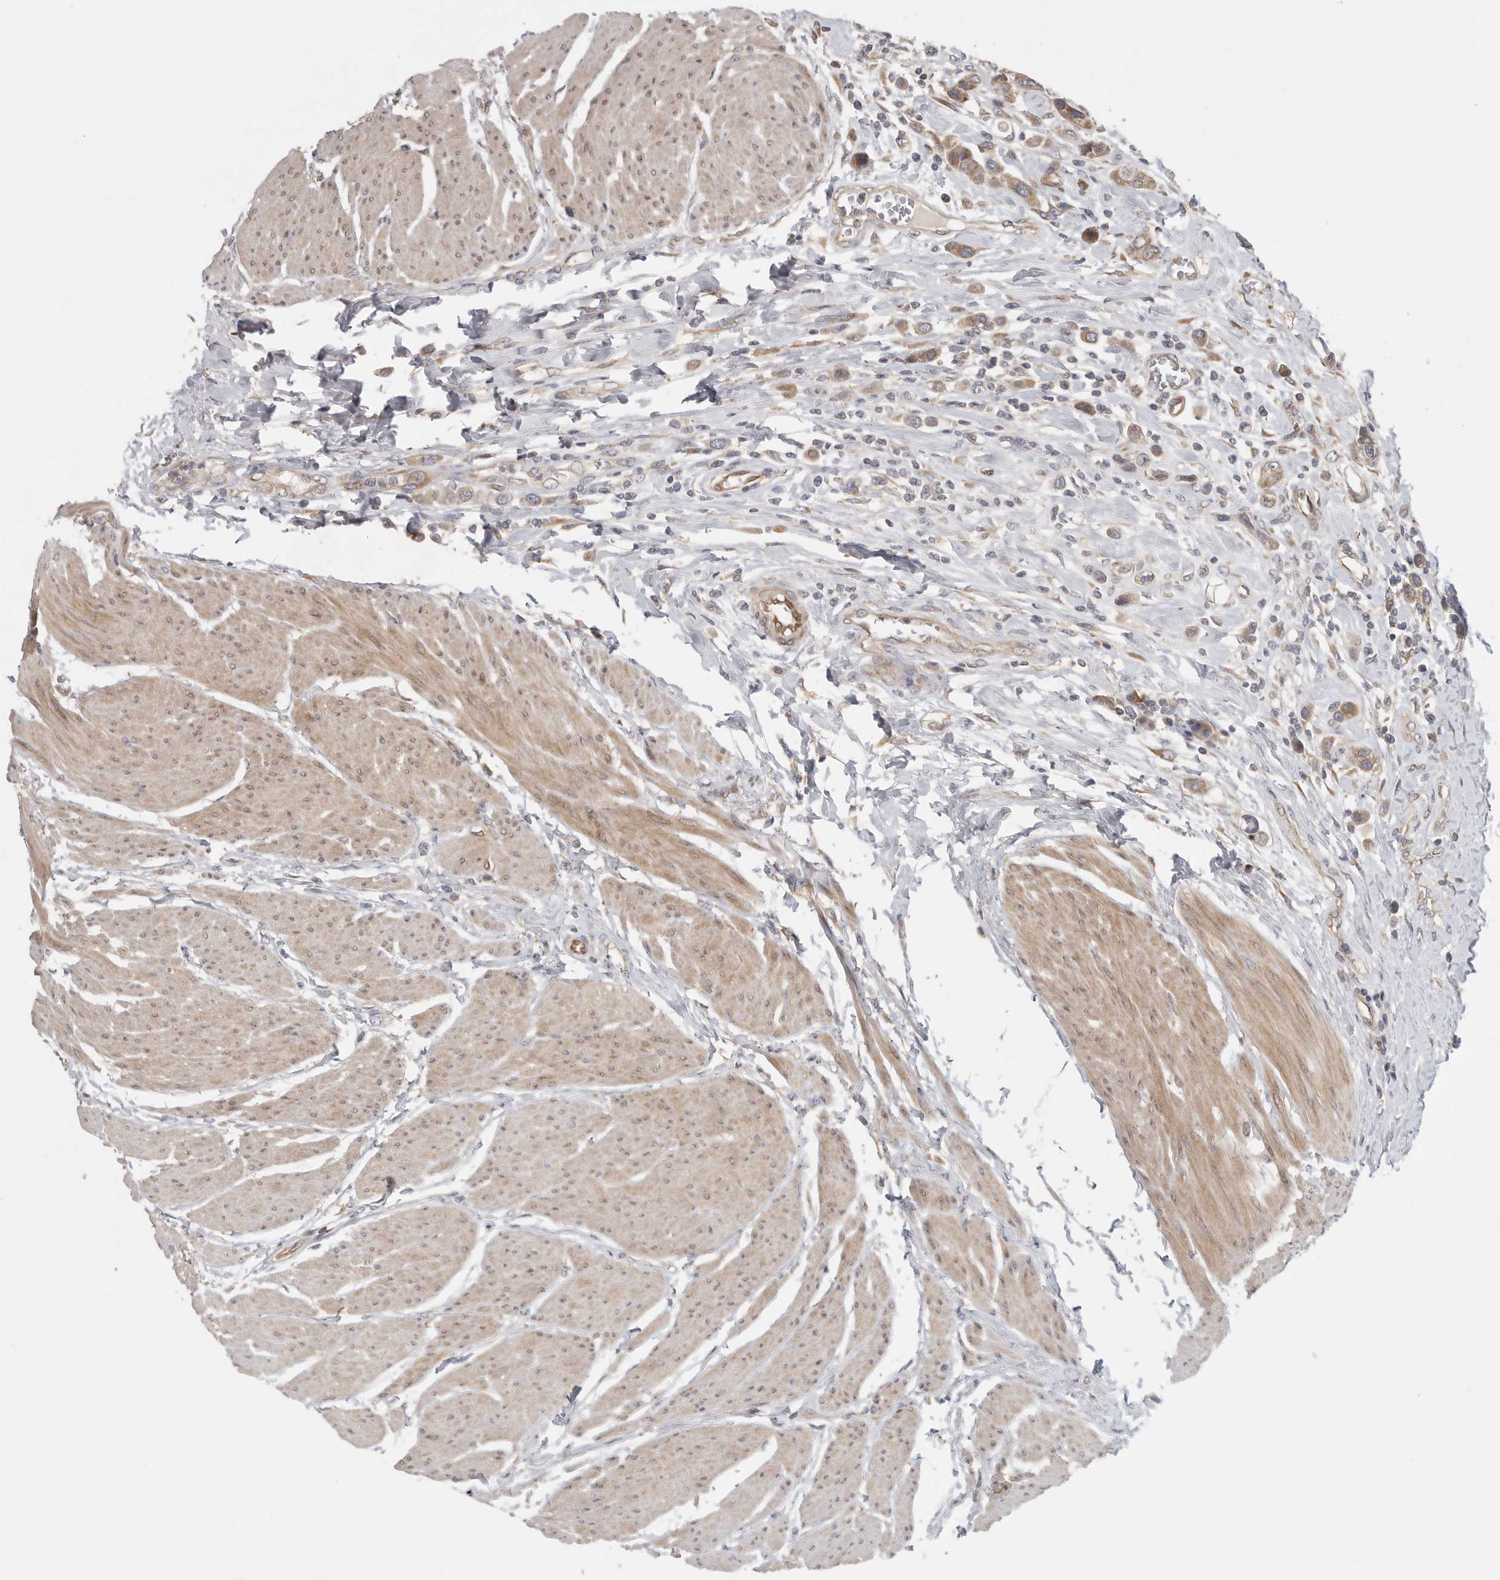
{"staining": {"intensity": "moderate", "quantity": ">75%", "location": "cytoplasmic/membranous"}, "tissue": "urothelial cancer", "cell_type": "Tumor cells", "image_type": "cancer", "snomed": [{"axis": "morphology", "description": "Urothelial carcinoma, High grade"}, {"axis": "topography", "description": "Urinary bladder"}], "caption": "A medium amount of moderate cytoplasmic/membranous expression is present in approximately >75% of tumor cells in urothelial carcinoma (high-grade) tissue.", "gene": "BCAP29", "patient": {"sex": "male", "age": 50}}